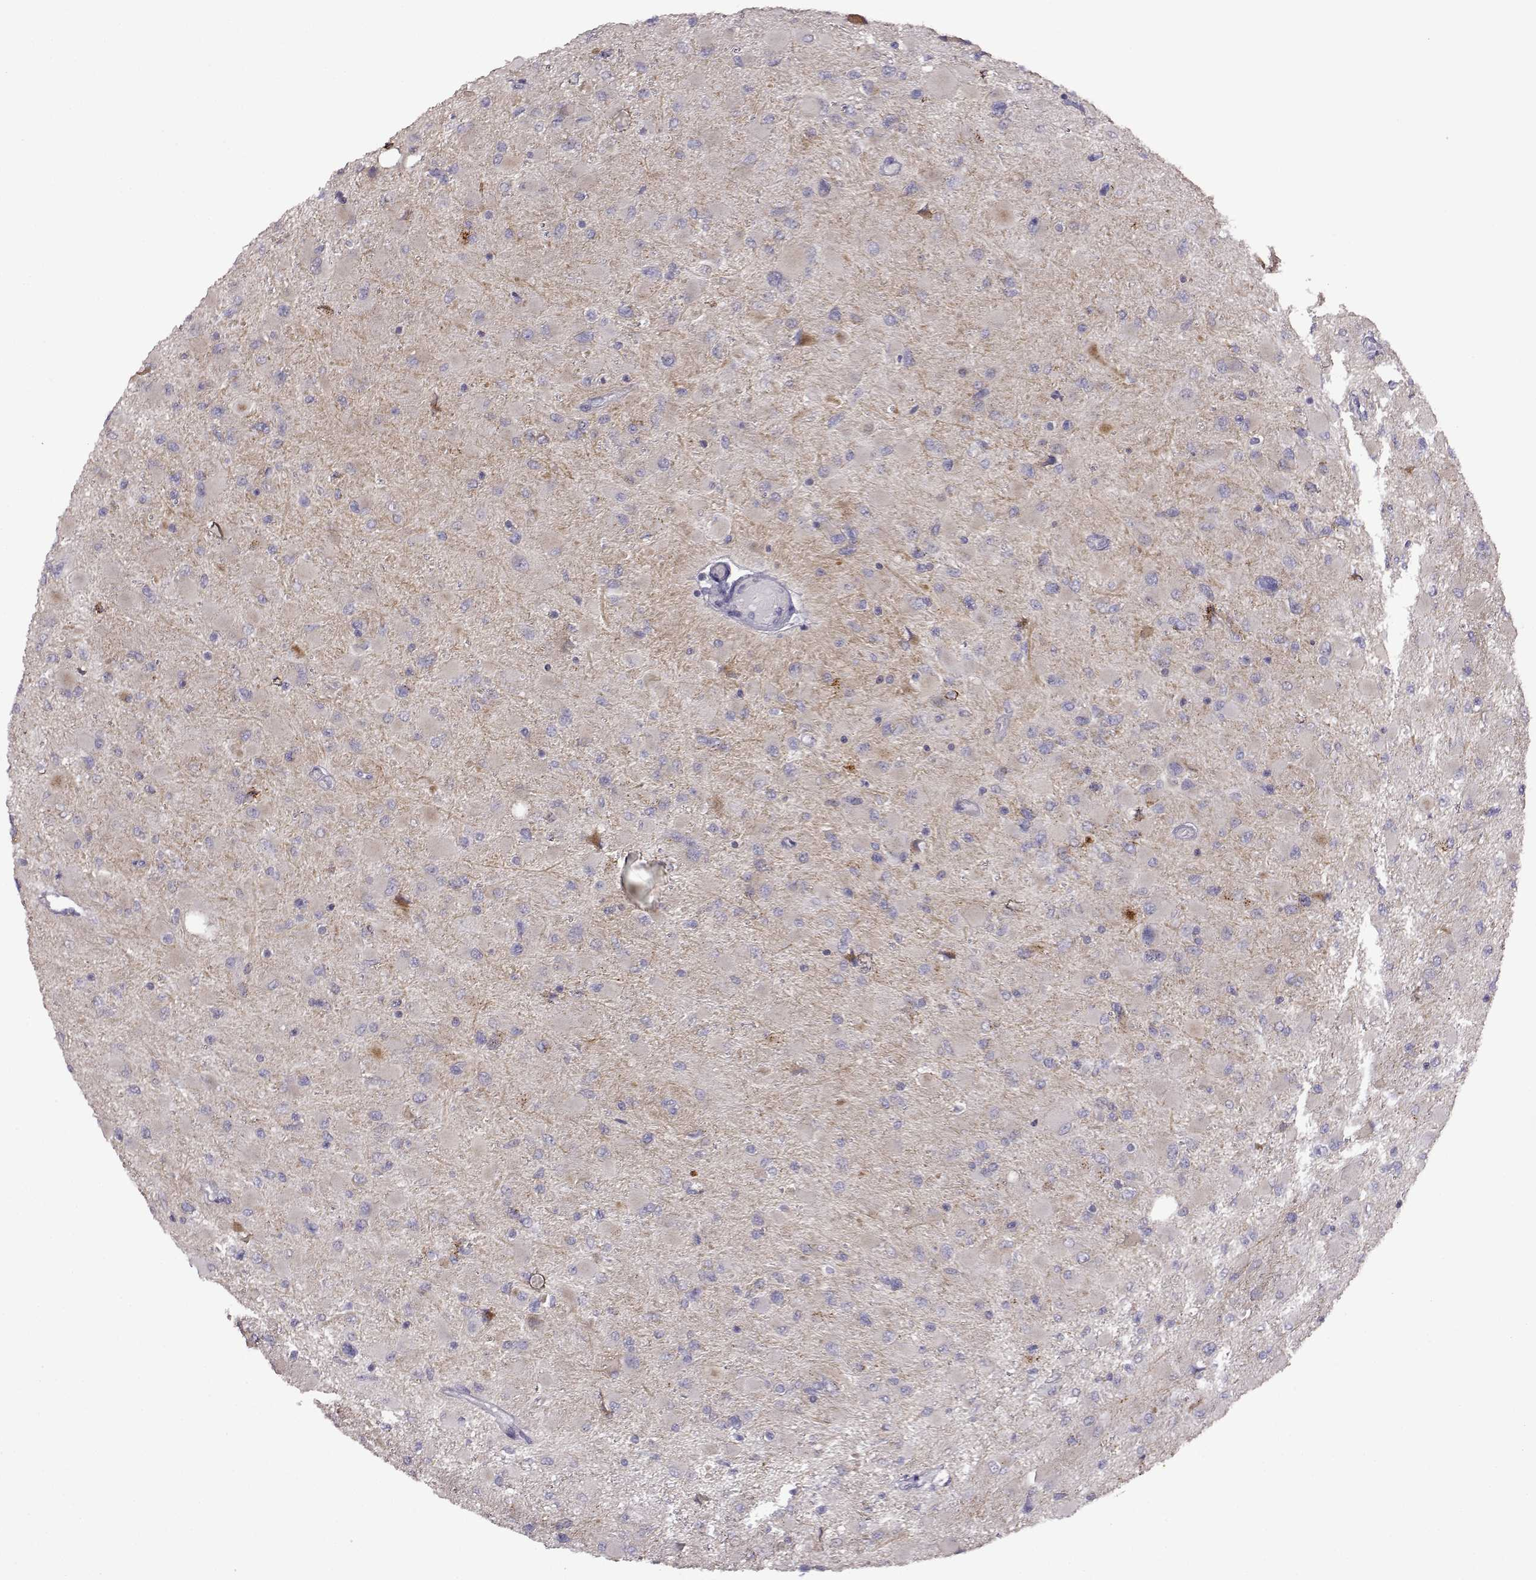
{"staining": {"intensity": "negative", "quantity": "none", "location": "none"}, "tissue": "glioma", "cell_type": "Tumor cells", "image_type": "cancer", "snomed": [{"axis": "morphology", "description": "Glioma, malignant, High grade"}, {"axis": "topography", "description": "Cerebral cortex"}], "caption": "Immunohistochemistry (IHC) histopathology image of neoplastic tissue: glioma stained with DAB displays no significant protein expression in tumor cells.", "gene": "VGF", "patient": {"sex": "female", "age": 36}}